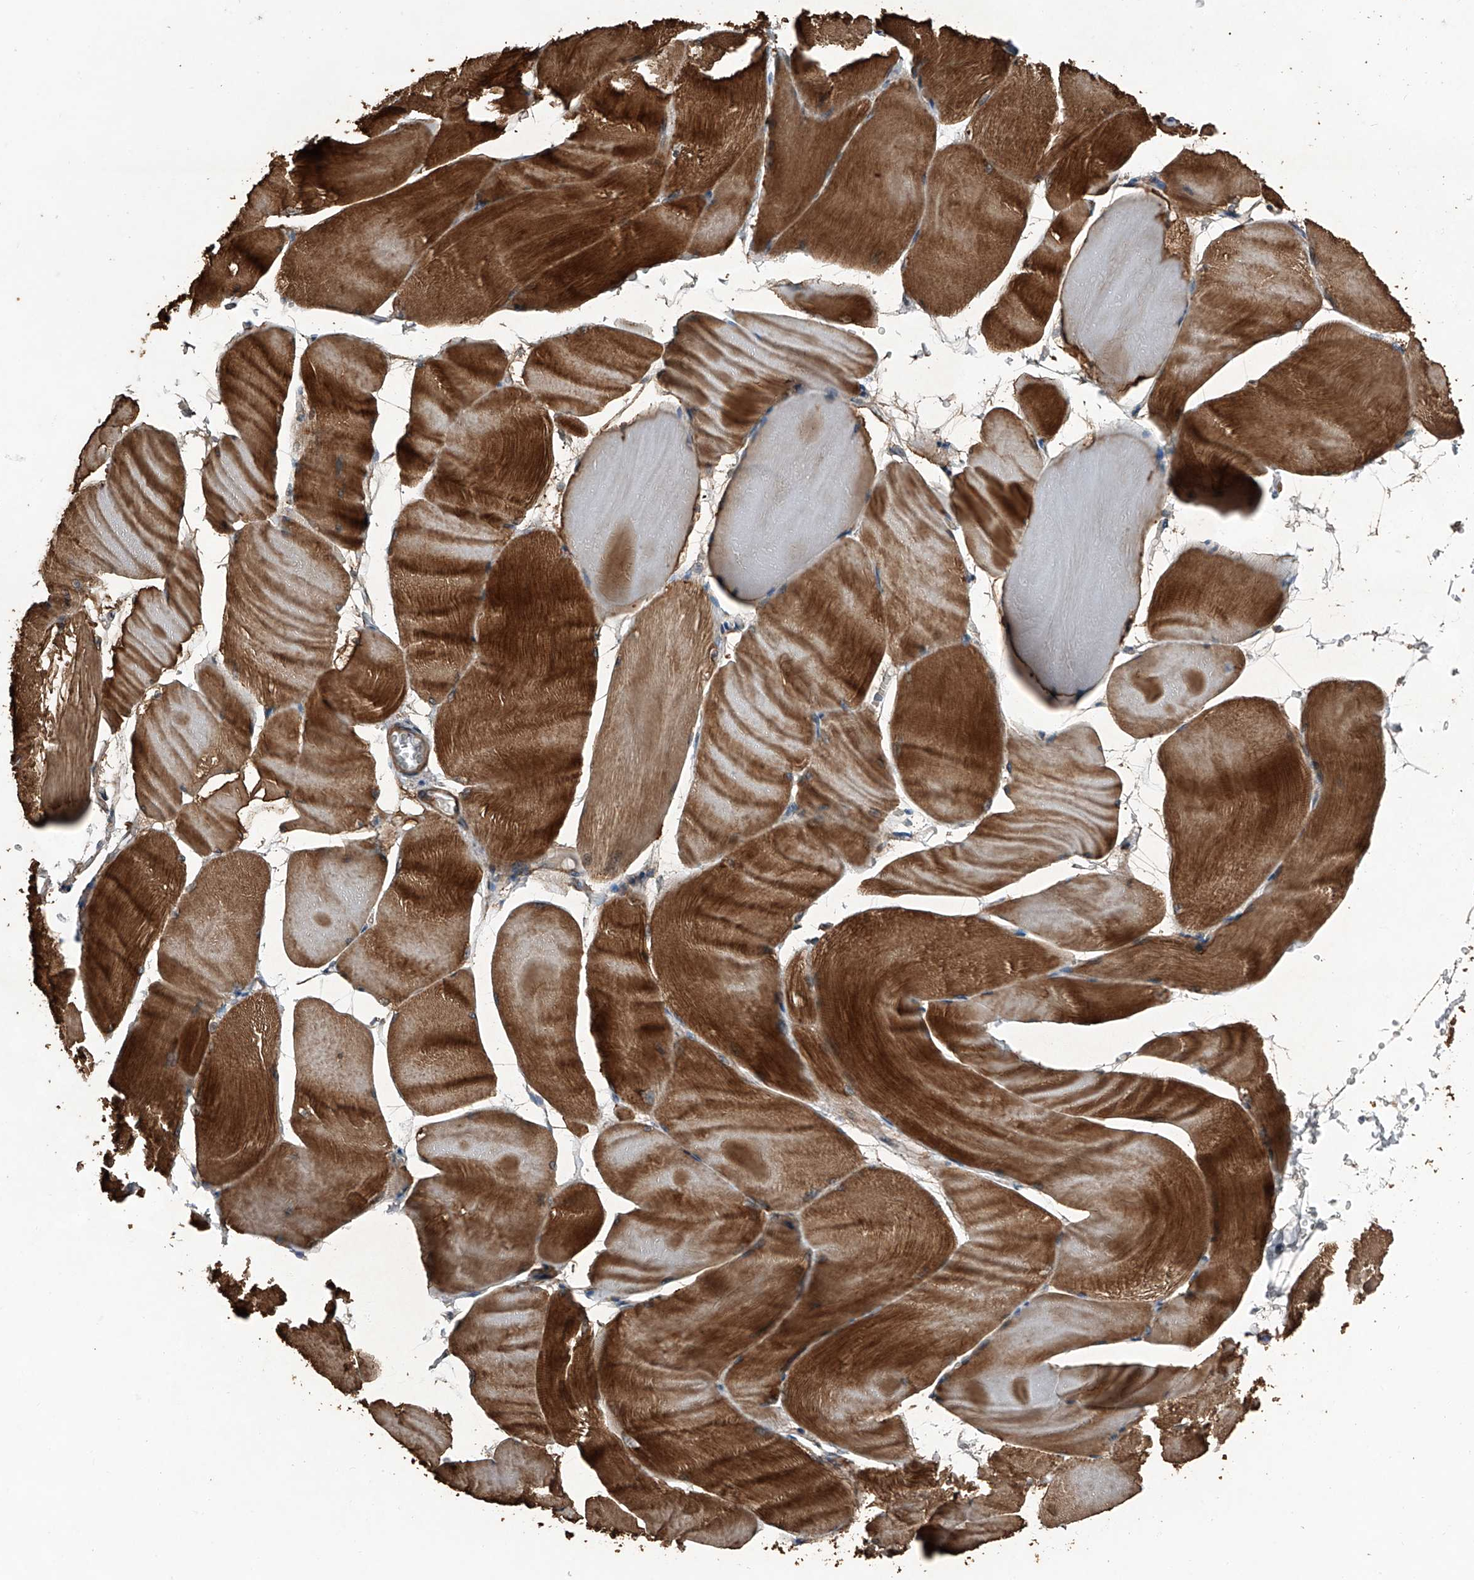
{"staining": {"intensity": "strong", "quantity": "25%-75%", "location": "cytoplasmic/membranous"}, "tissue": "skeletal muscle", "cell_type": "Myocytes", "image_type": "normal", "snomed": [{"axis": "morphology", "description": "Normal tissue, NOS"}, {"axis": "morphology", "description": "Basal cell carcinoma"}, {"axis": "topography", "description": "Skeletal muscle"}], "caption": "Immunohistochemical staining of unremarkable skeletal muscle exhibits high levels of strong cytoplasmic/membranous staining in about 25%-75% of myocytes.", "gene": "KCNJ2", "patient": {"sex": "female", "age": 64}}